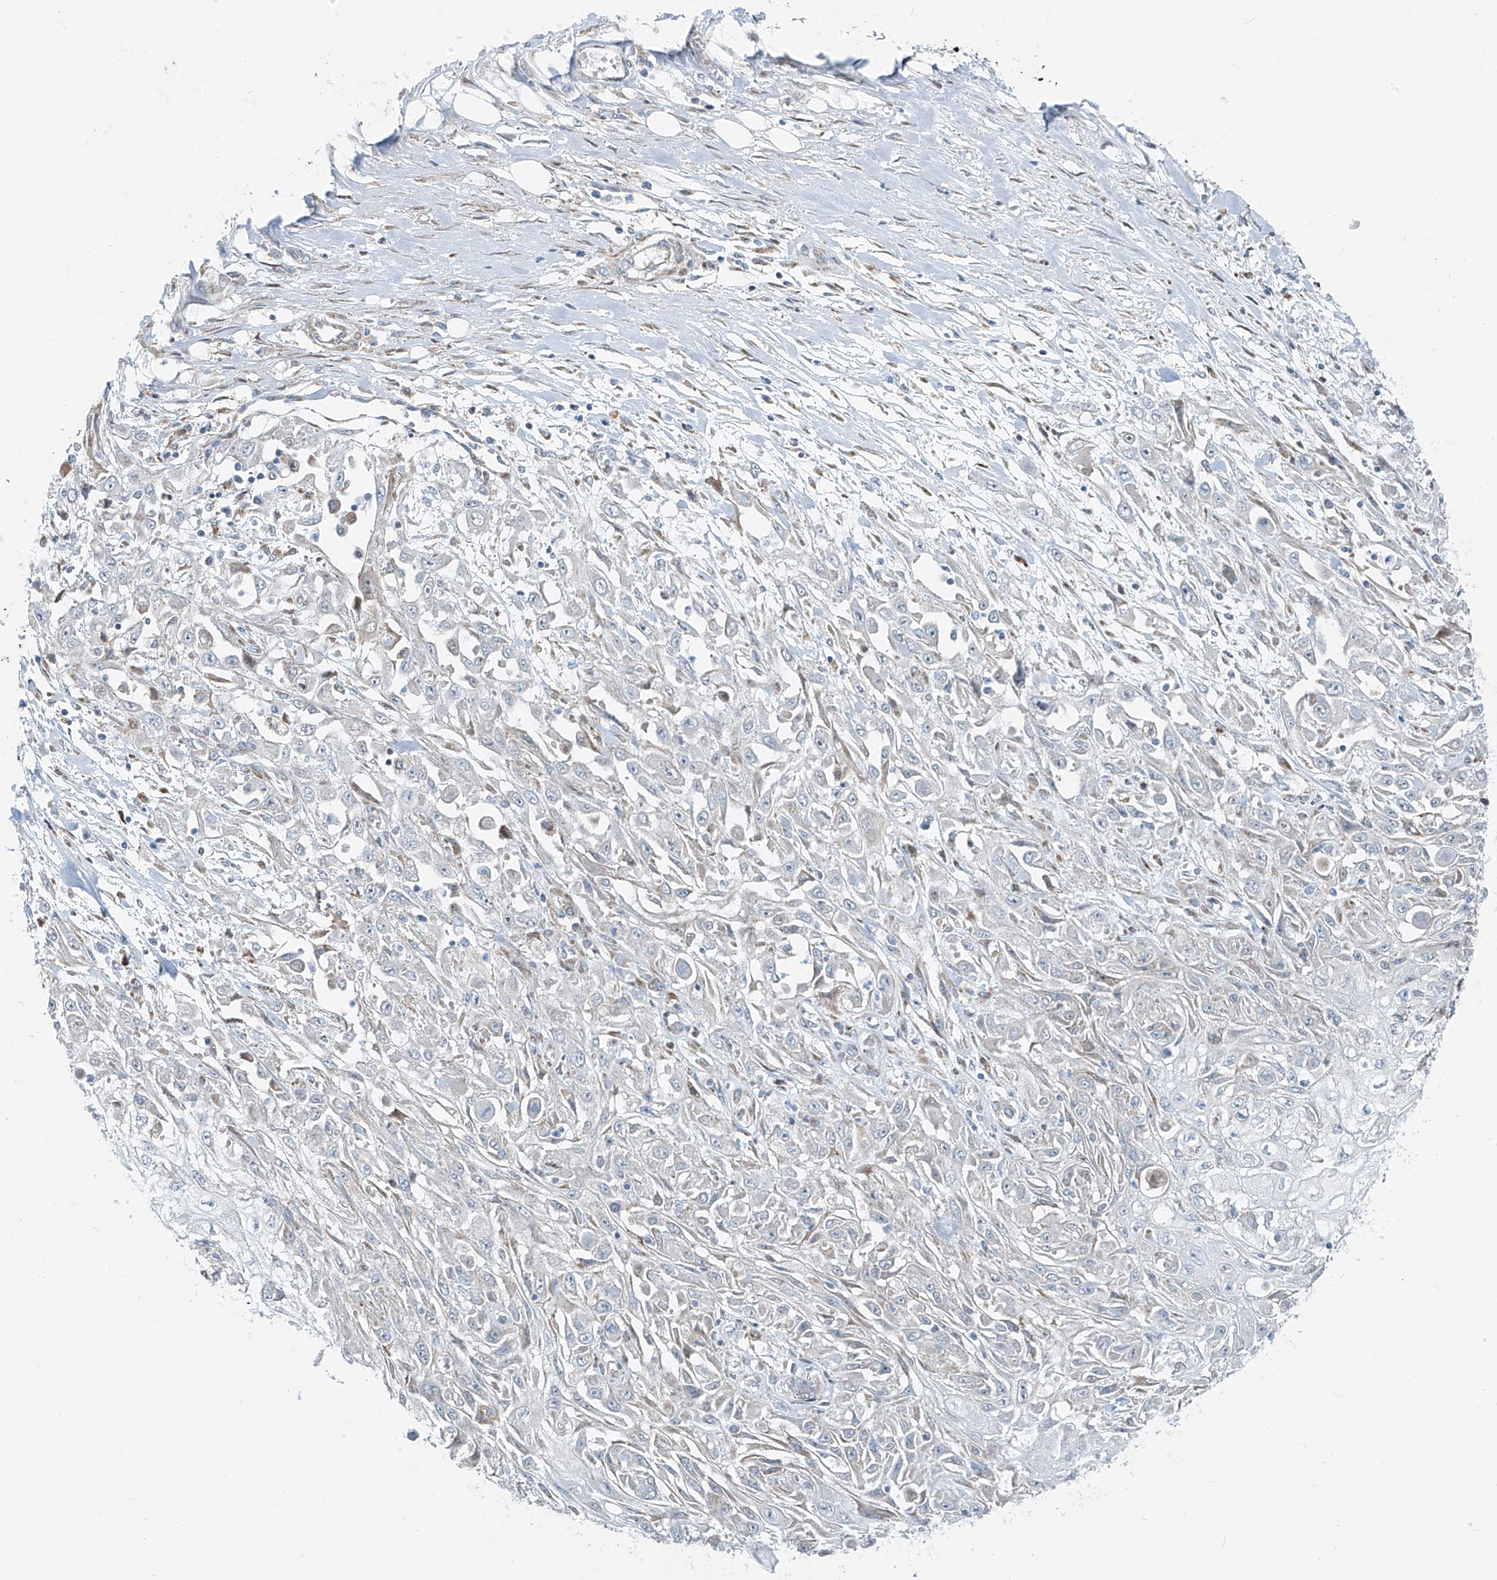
{"staining": {"intensity": "negative", "quantity": "none", "location": "none"}, "tissue": "skin cancer", "cell_type": "Tumor cells", "image_type": "cancer", "snomed": [{"axis": "morphology", "description": "Squamous cell carcinoma, NOS"}, {"axis": "morphology", "description": "Squamous cell carcinoma, metastatic, NOS"}, {"axis": "topography", "description": "Skin"}, {"axis": "topography", "description": "Lymph node"}], "caption": "This is an immunohistochemistry image of human skin cancer (squamous cell carcinoma). There is no positivity in tumor cells.", "gene": "HIC2", "patient": {"sex": "male", "age": 75}}